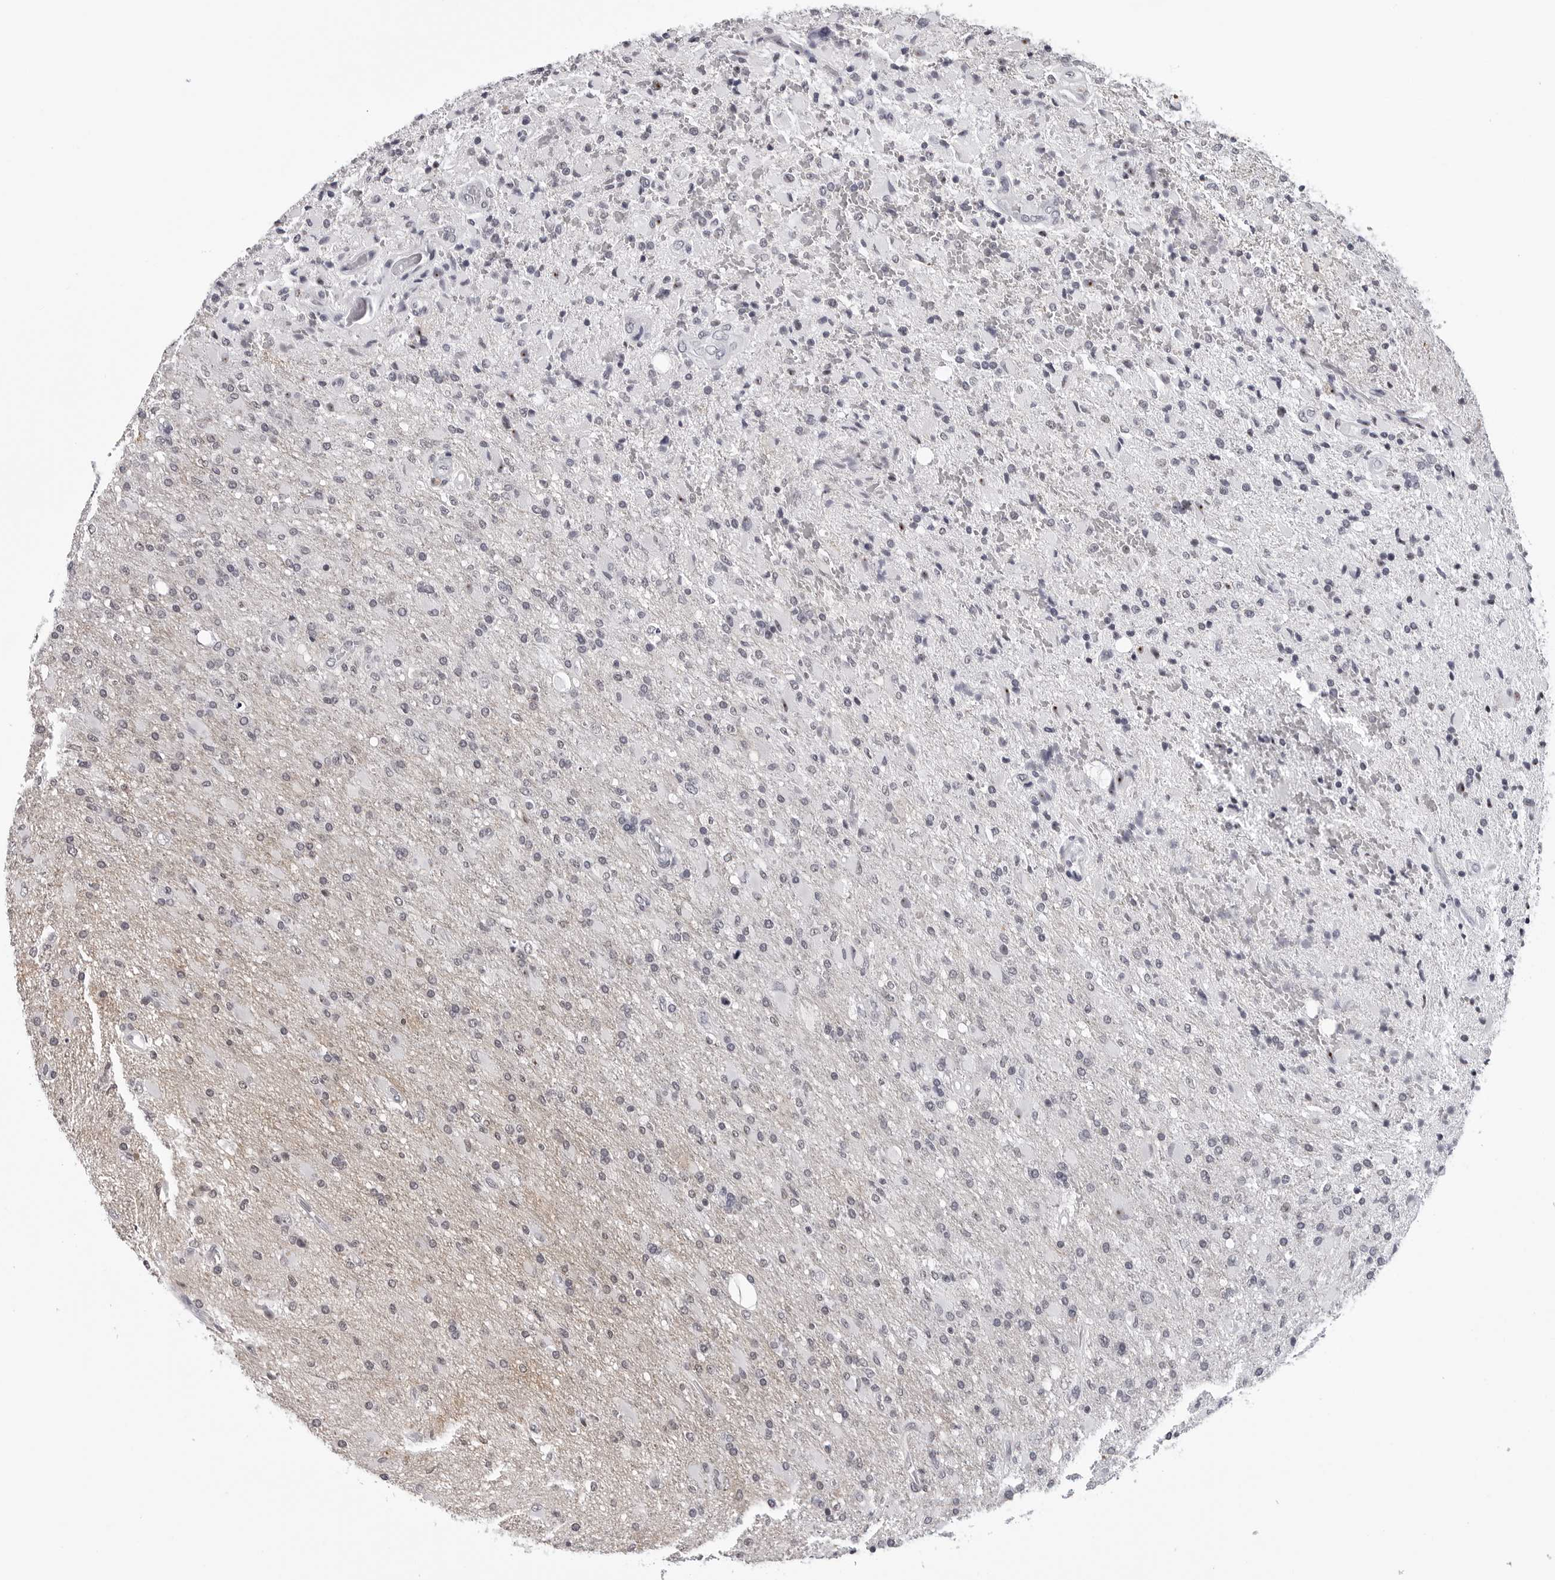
{"staining": {"intensity": "negative", "quantity": "none", "location": "none"}, "tissue": "glioma", "cell_type": "Tumor cells", "image_type": "cancer", "snomed": [{"axis": "morphology", "description": "Glioma, malignant, High grade"}, {"axis": "topography", "description": "Brain"}], "caption": "Tumor cells are negative for protein expression in human malignant glioma (high-grade).", "gene": "GNL2", "patient": {"sex": "male", "age": 71}}